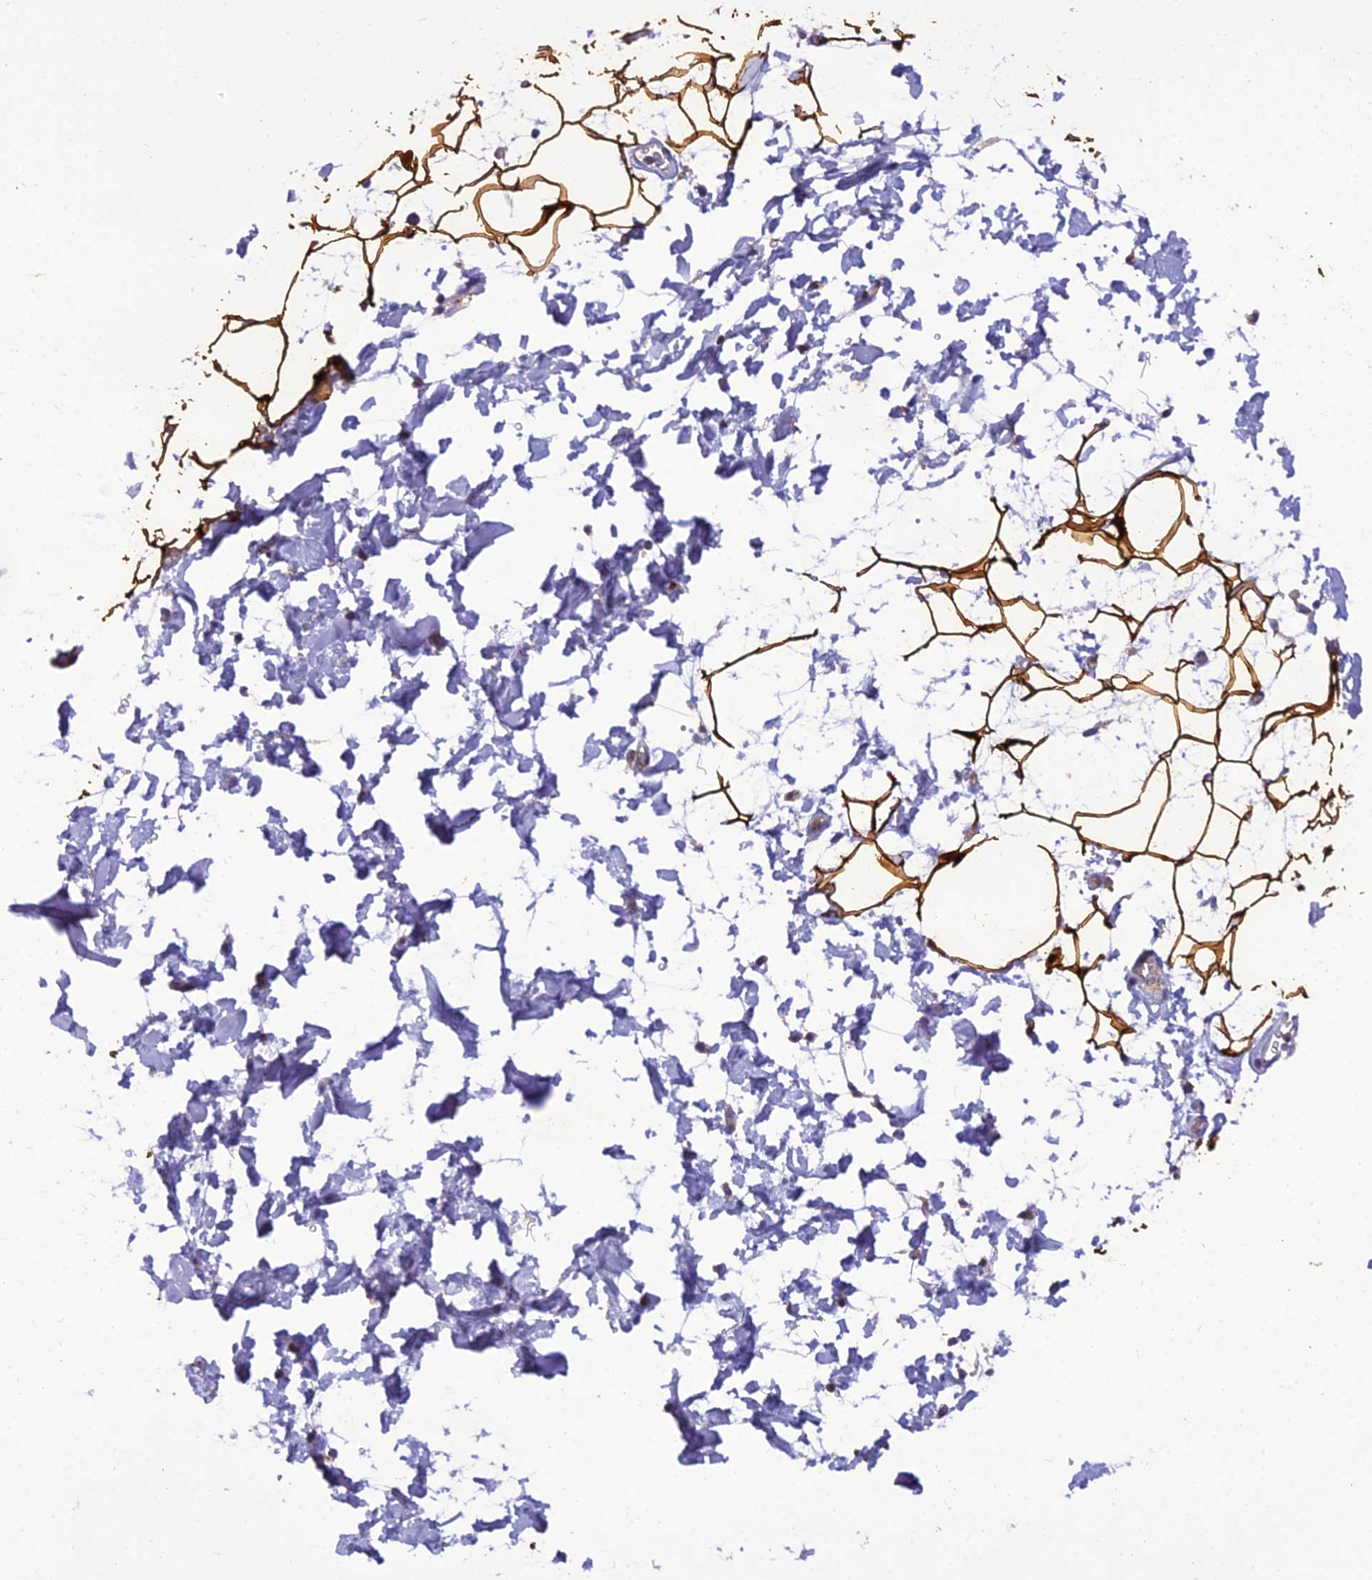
{"staining": {"intensity": "strong", "quantity": ">75%", "location": "cytoplasmic/membranous"}, "tissue": "adipose tissue", "cell_type": "Adipocytes", "image_type": "normal", "snomed": [{"axis": "morphology", "description": "Normal tissue, NOS"}, {"axis": "topography", "description": "Soft tissue"}], "caption": "An immunohistochemistry micrograph of benign tissue is shown. Protein staining in brown shows strong cytoplasmic/membranous positivity in adipose tissue within adipocytes.", "gene": "GPD1", "patient": {"sex": "male", "age": 72}}